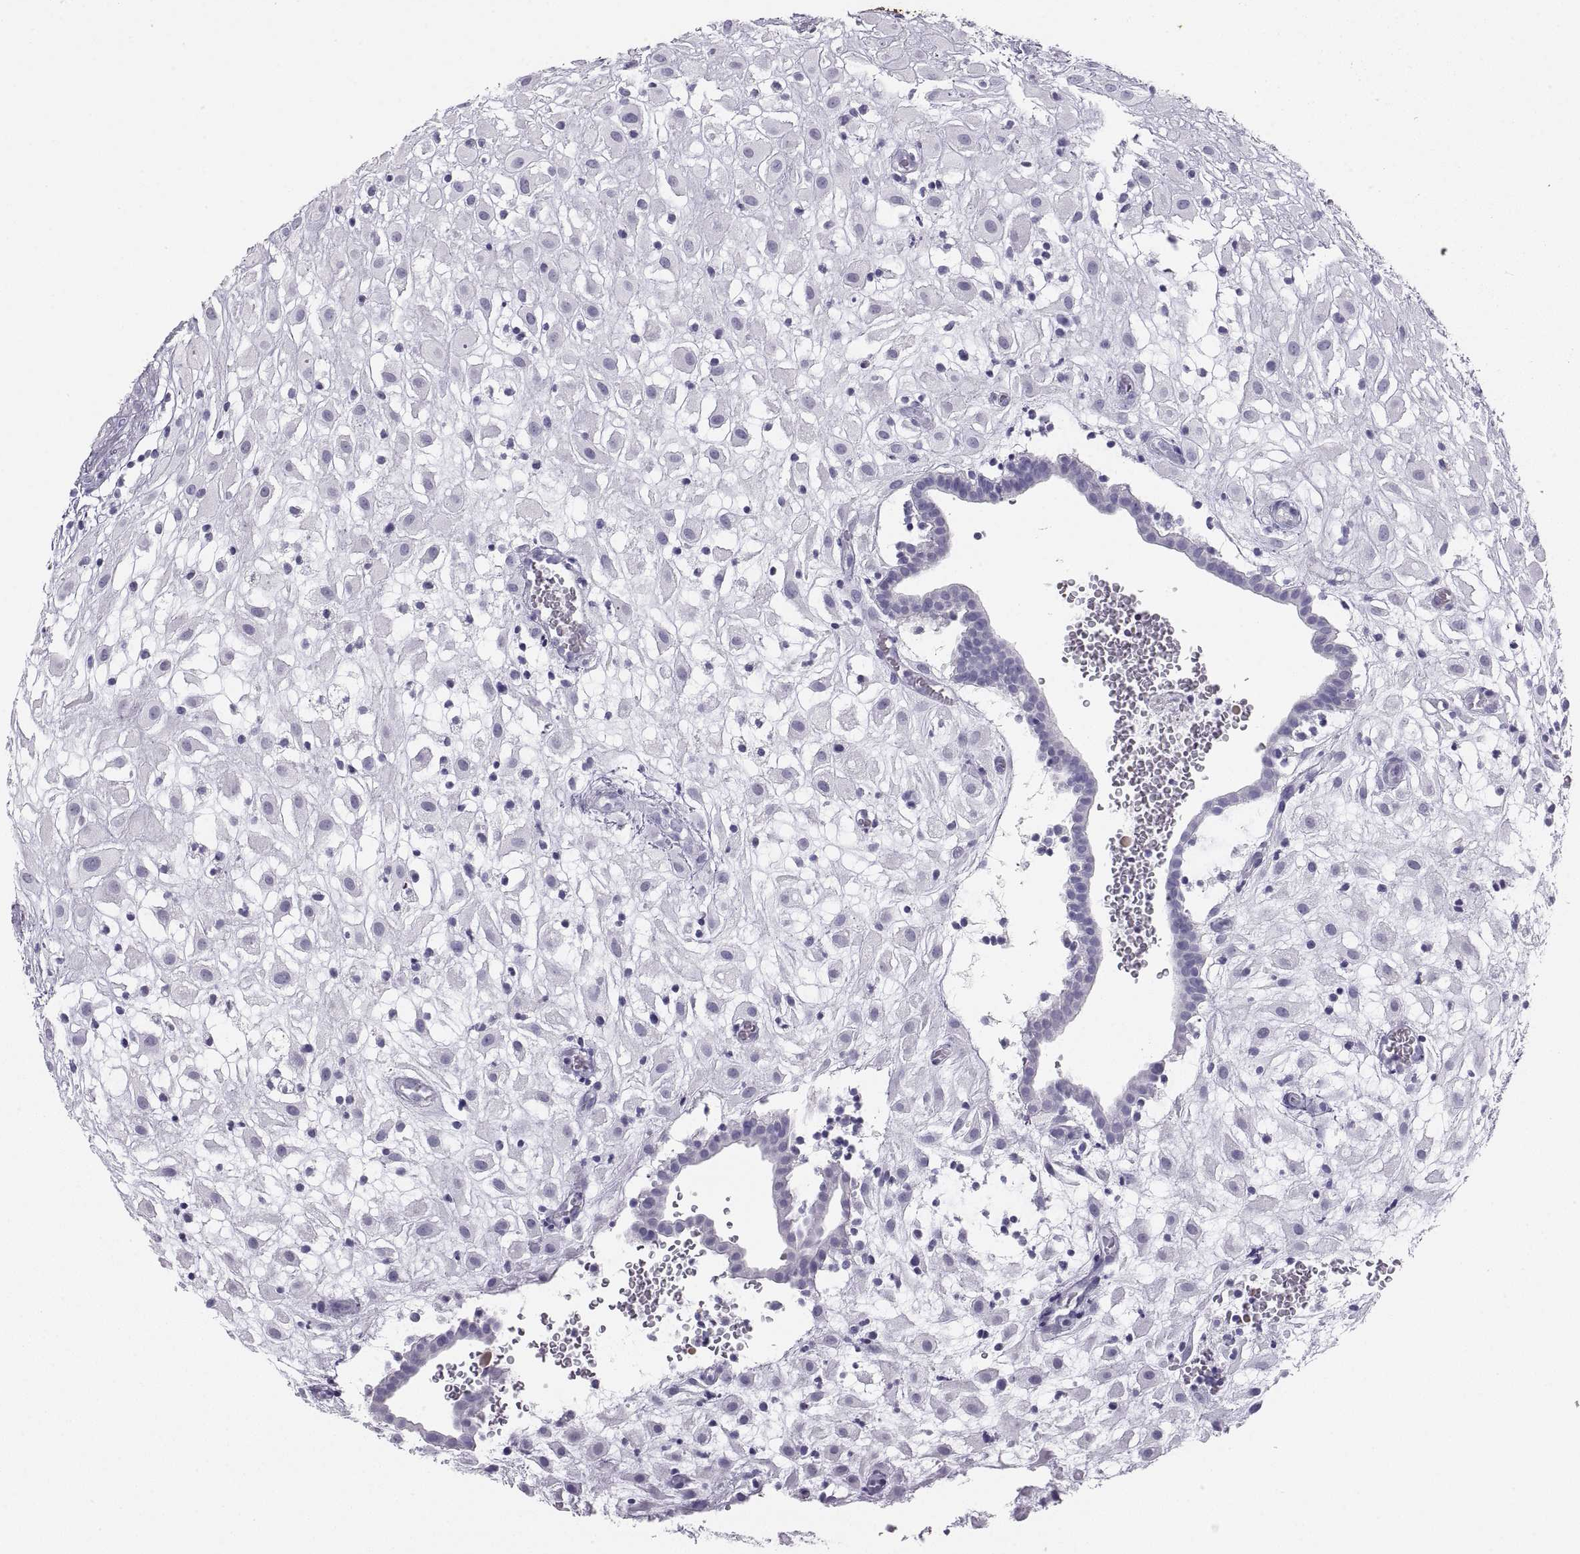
{"staining": {"intensity": "negative", "quantity": "none", "location": "none"}, "tissue": "placenta", "cell_type": "Decidual cells", "image_type": "normal", "snomed": [{"axis": "morphology", "description": "Normal tissue, NOS"}, {"axis": "topography", "description": "Placenta"}], "caption": "Immunohistochemistry histopathology image of normal placenta: human placenta stained with DAB exhibits no significant protein positivity in decidual cells.", "gene": "SEMG1", "patient": {"sex": "female", "age": 24}}